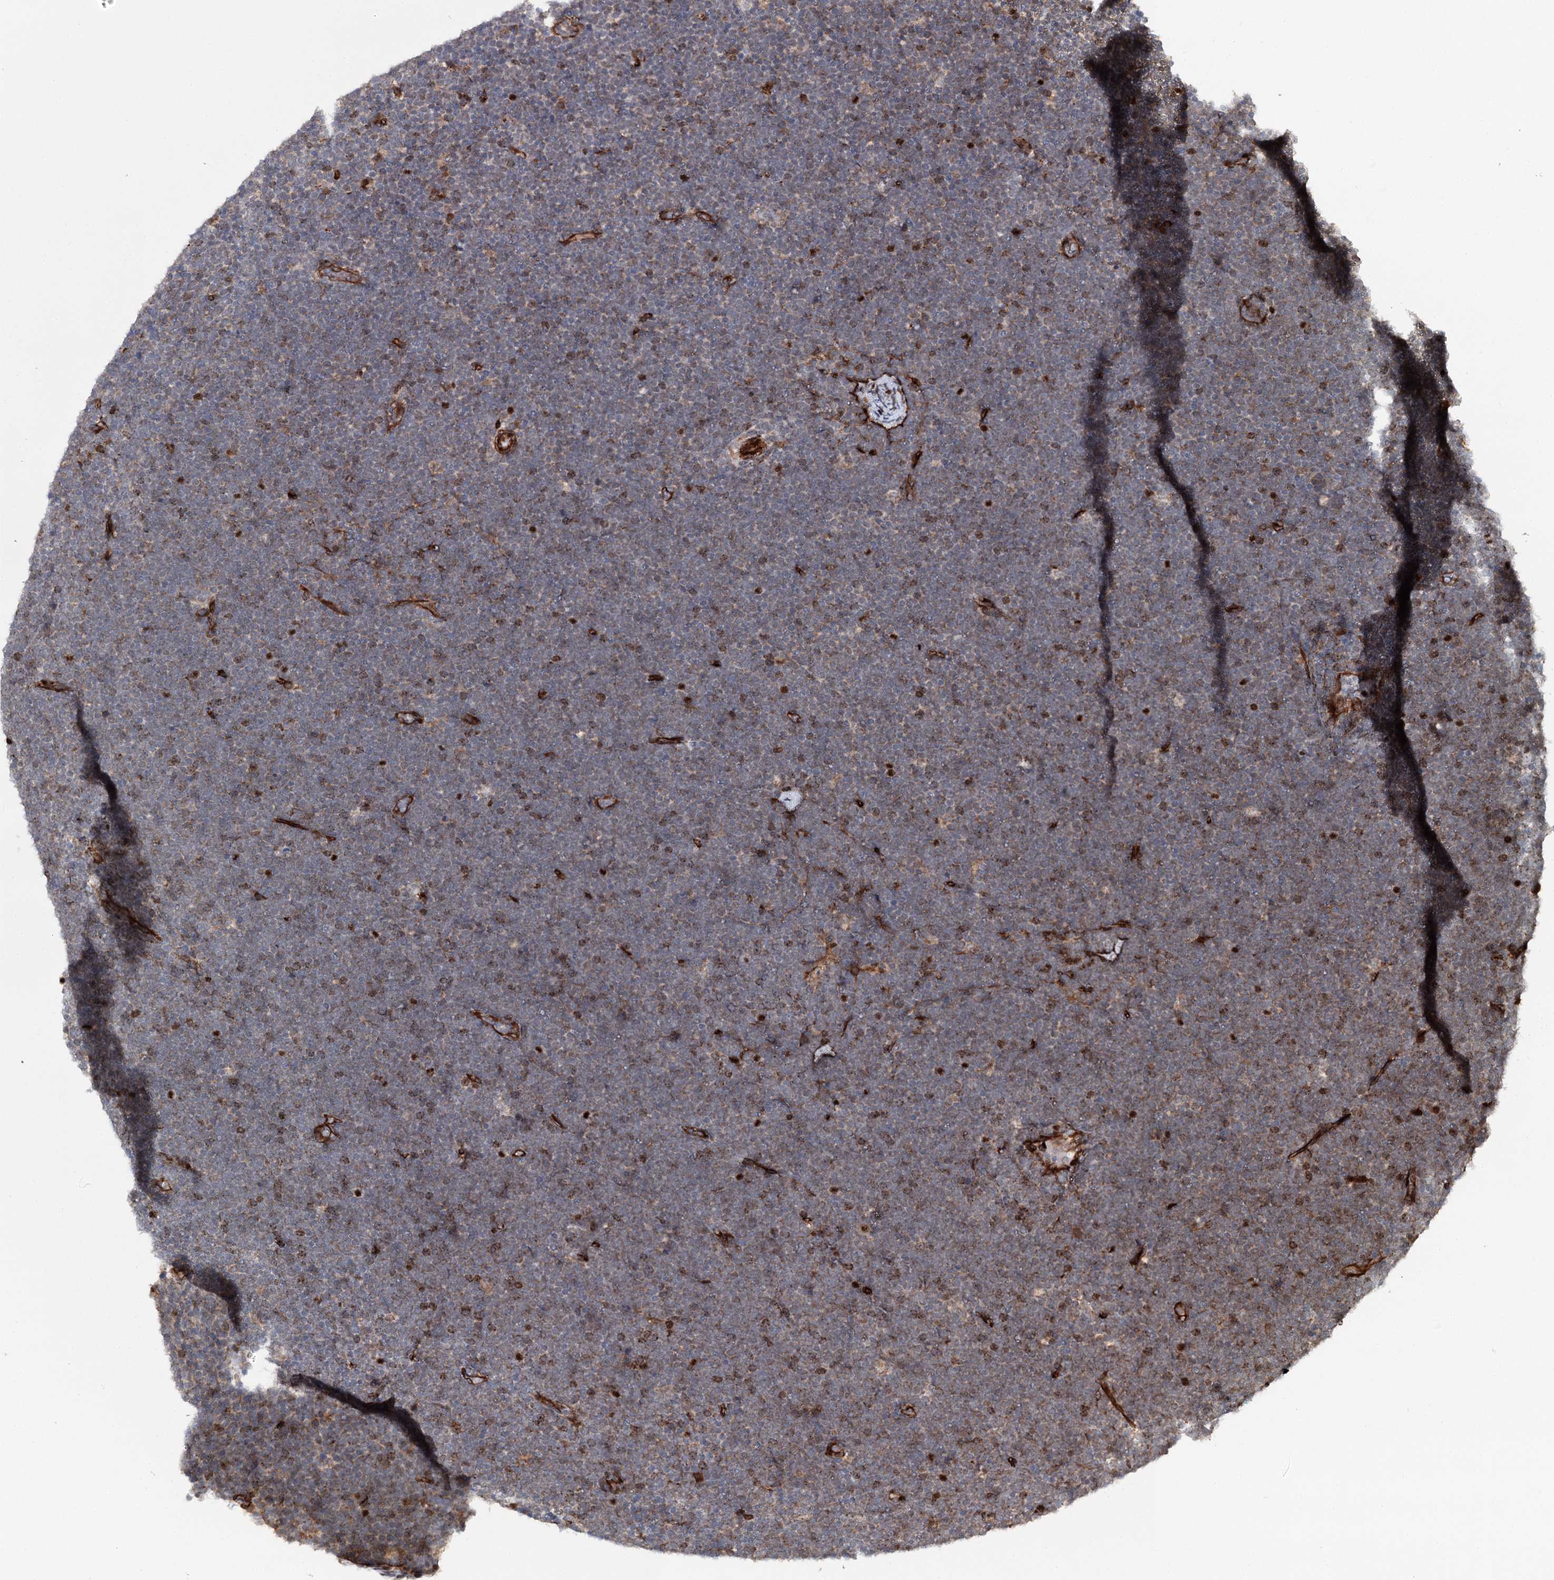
{"staining": {"intensity": "moderate", "quantity": "25%-75%", "location": "cytoplasmic/membranous"}, "tissue": "lymphoma", "cell_type": "Tumor cells", "image_type": "cancer", "snomed": [{"axis": "morphology", "description": "Malignant lymphoma, non-Hodgkin's type, High grade"}, {"axis": "topography", "description": "Lymph node"}], "caption": "IHC of human lymphoma demonstrates medium levels of moderate cytoplasmic/membranous staining in approximately 25%-75% of tumor cells. Nuclei are stained in blue.", "gene": "MKNK1", "patient": {"sex": "male", "age": 13}}